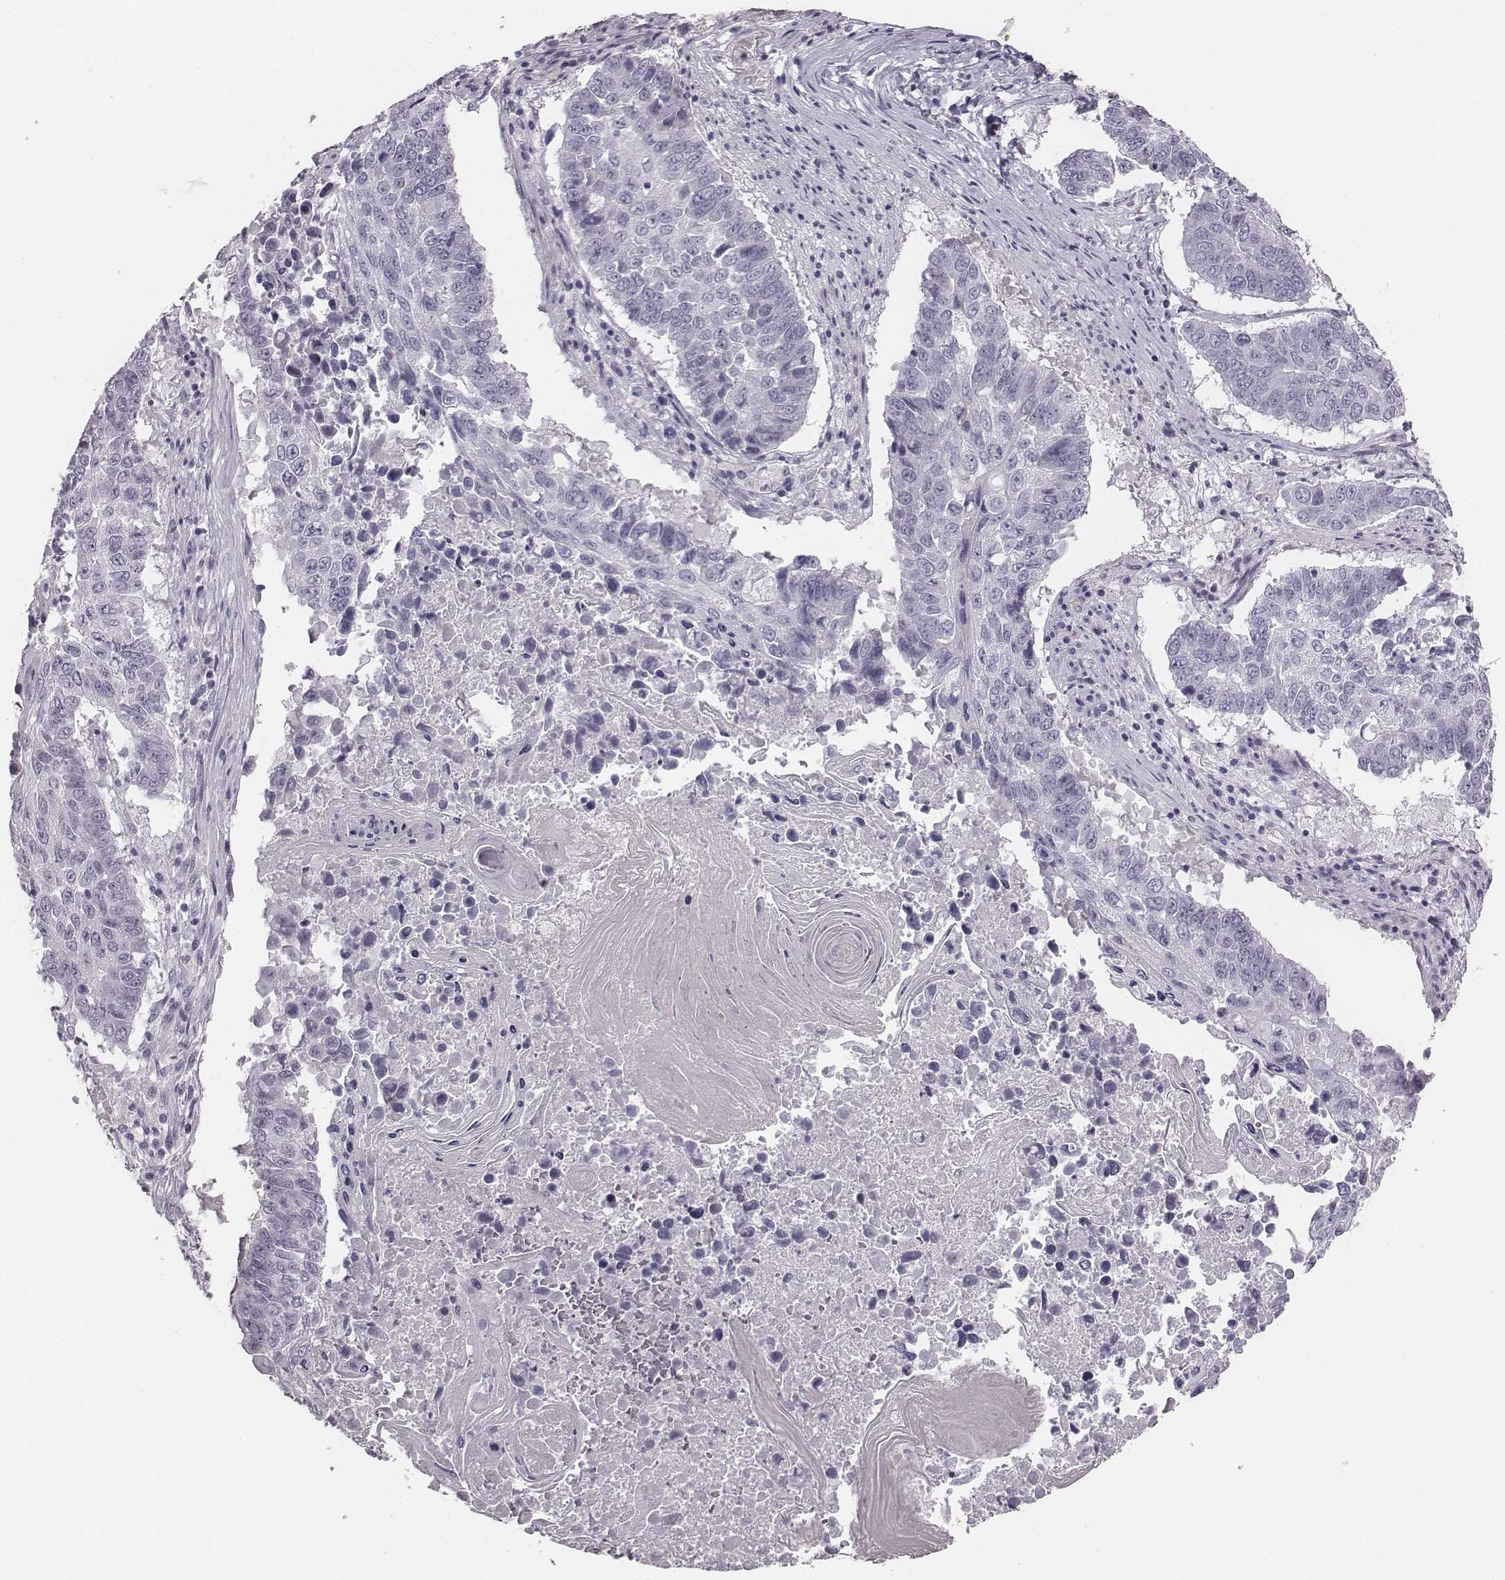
{"staining": {"intensity": "negative", "quantity": "none", "location": "none"}, "tissue": "lung cancer", "cell_type": "Tumor cells", "image_type": "cancer", "snomed": [{"axis": "morphology", "description": "Squamous cell carcinoma, NOS"}, {"axis": "topography", "description": "Lung"}], "caption": "The histopathology image reveals no significant positivity in tumor cells of lung cancer (squamous cell carcinoma).", "gene": "CACNG4", "patient": {"sex": "male", "age": 73}}